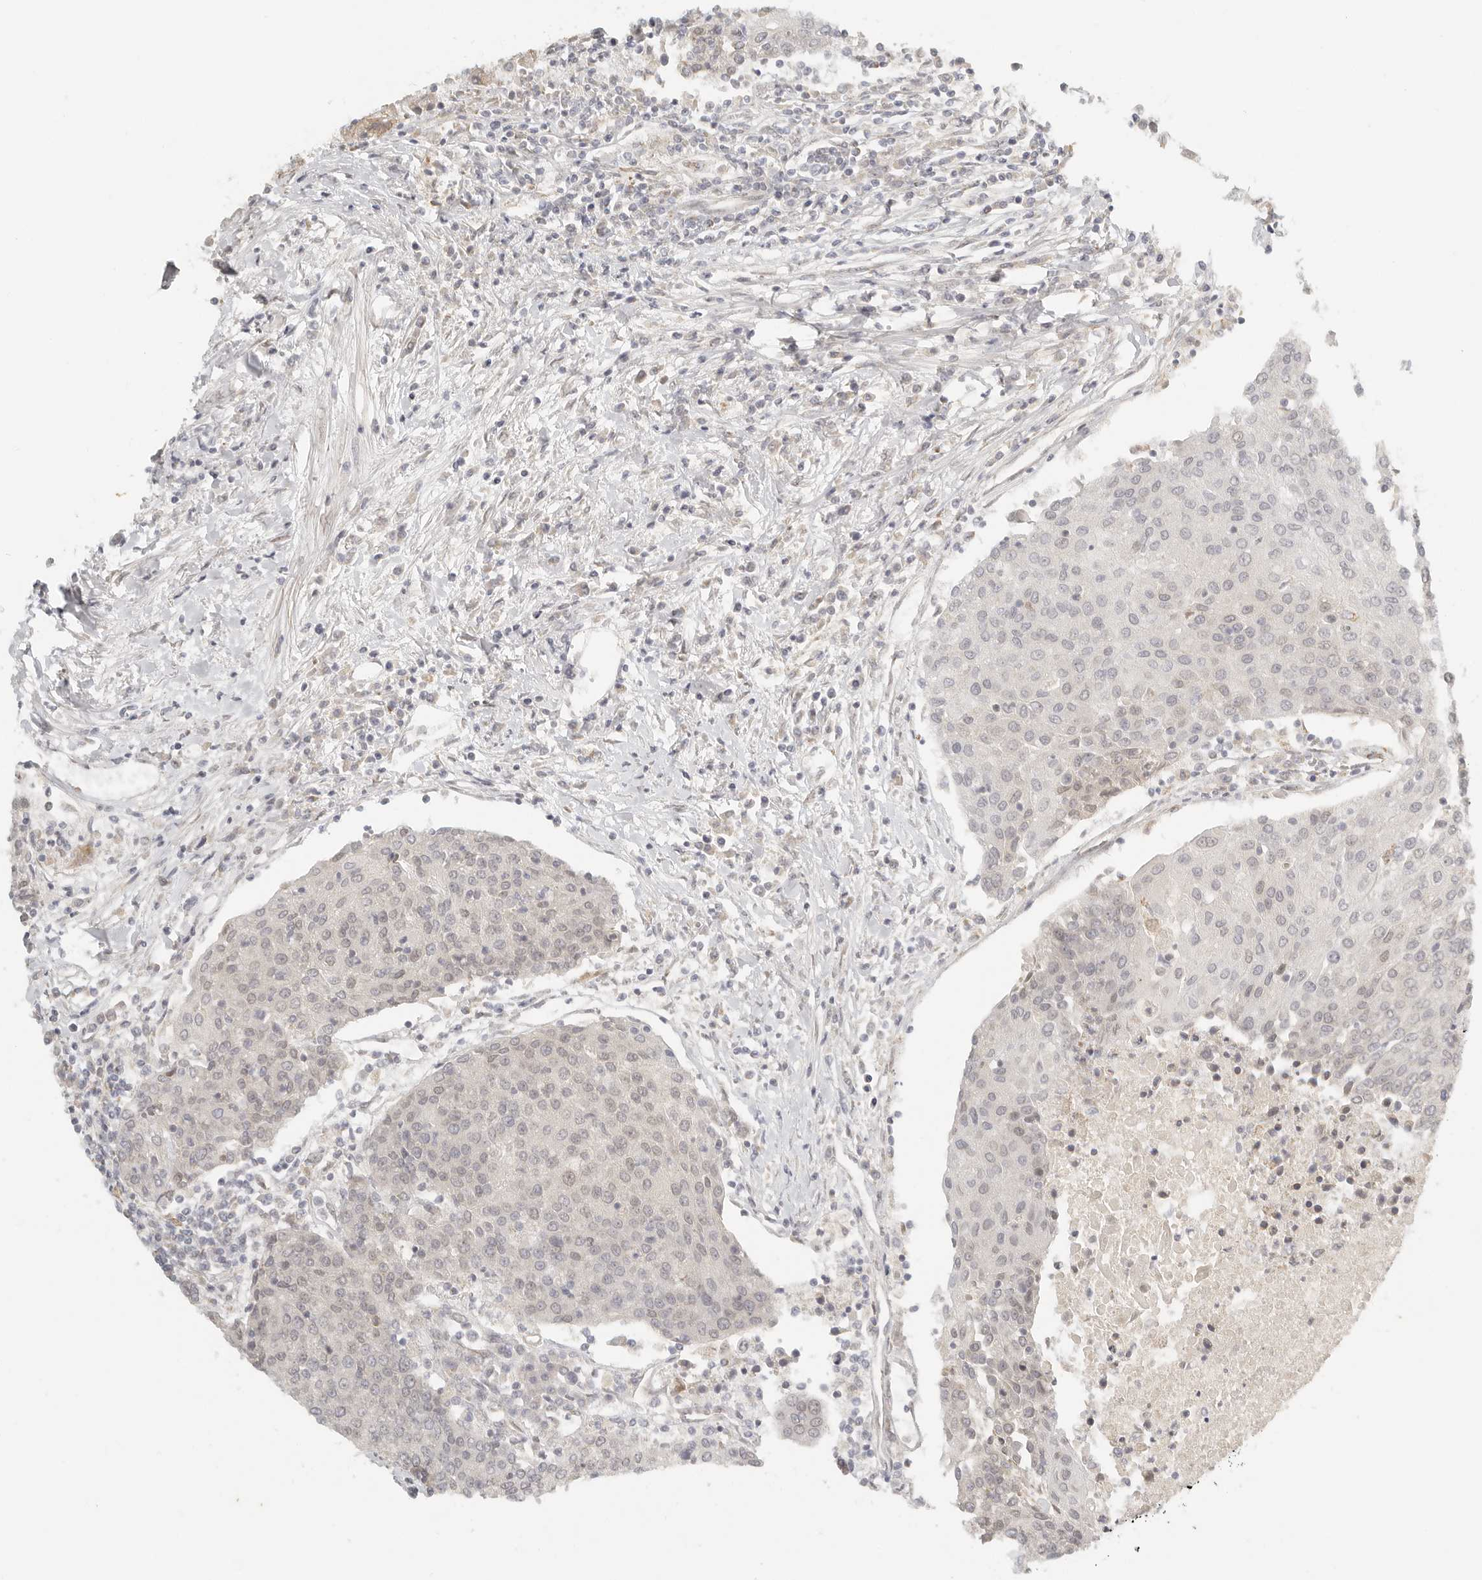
{"staining": {"intensity": "negative", "quantity": "none", "location": "none"}, "tissue": "urothelial cancer", "cell_type": "Tumor cells", "image_type": "cancer", "snomed": [{"axis": "morphology", "description": "Urothelial carcinoma, High grade"}, {"axis": "topography", "description": "Urinary bladder"}], "caption": "Immunohistochemistry micrograph of neoplastic tissue: human urothelial cancer stained with DAB (3,3'-diaminobenzidine) shows no significant protein staining in tumor cells. (DAB immunohistochemistry (IHC) visualized using brightfield microscopy, high magnification).", "gene": "KDF1", "patient": {"sex": "female", "age": 85}}